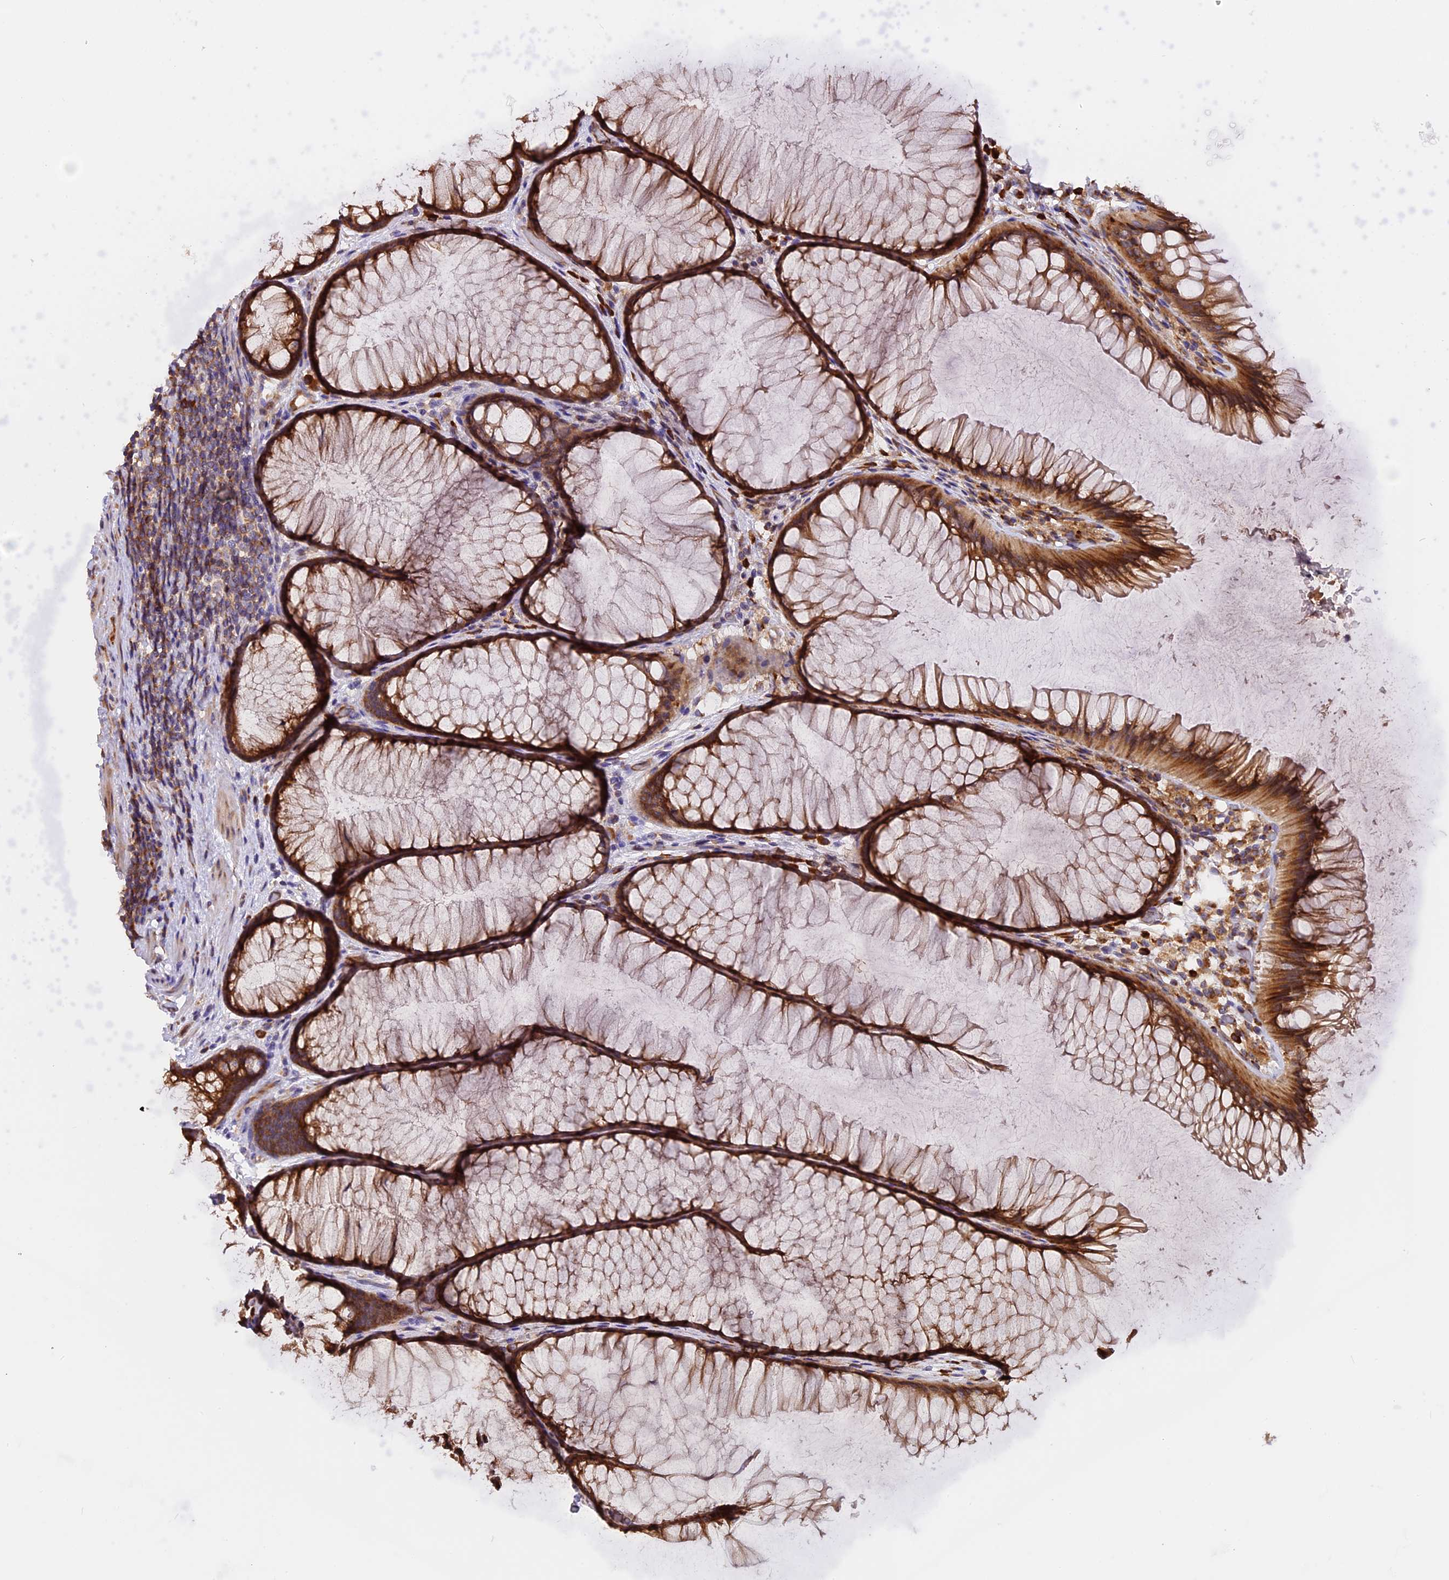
{"staining": {"intensity": "moderate", "quantity": ">75%", "location": "cytoplasmic/membranous"}, "tissue": "colon", "cell_type": "Endothelial cells", "image_type": "normal", "snomed": [{"axis": "morphology", "description": "Normal tissue, NOS"}, {"axis": "topography", "description": "Colon"}], "caption": "Immunohistochemical staining of benign colon shows moderate cytoplasmic/membranous protein positivity in about >75% of endothelial cells. The protein of interest is stained brown, and the nuclei are stained in blue (DAB (3,3'-diaminobenzidine) IHC with brightfield microscopy, high magnification).", "gene": "GNPTAB", "patient": {"sex": "female", "age": 82}}